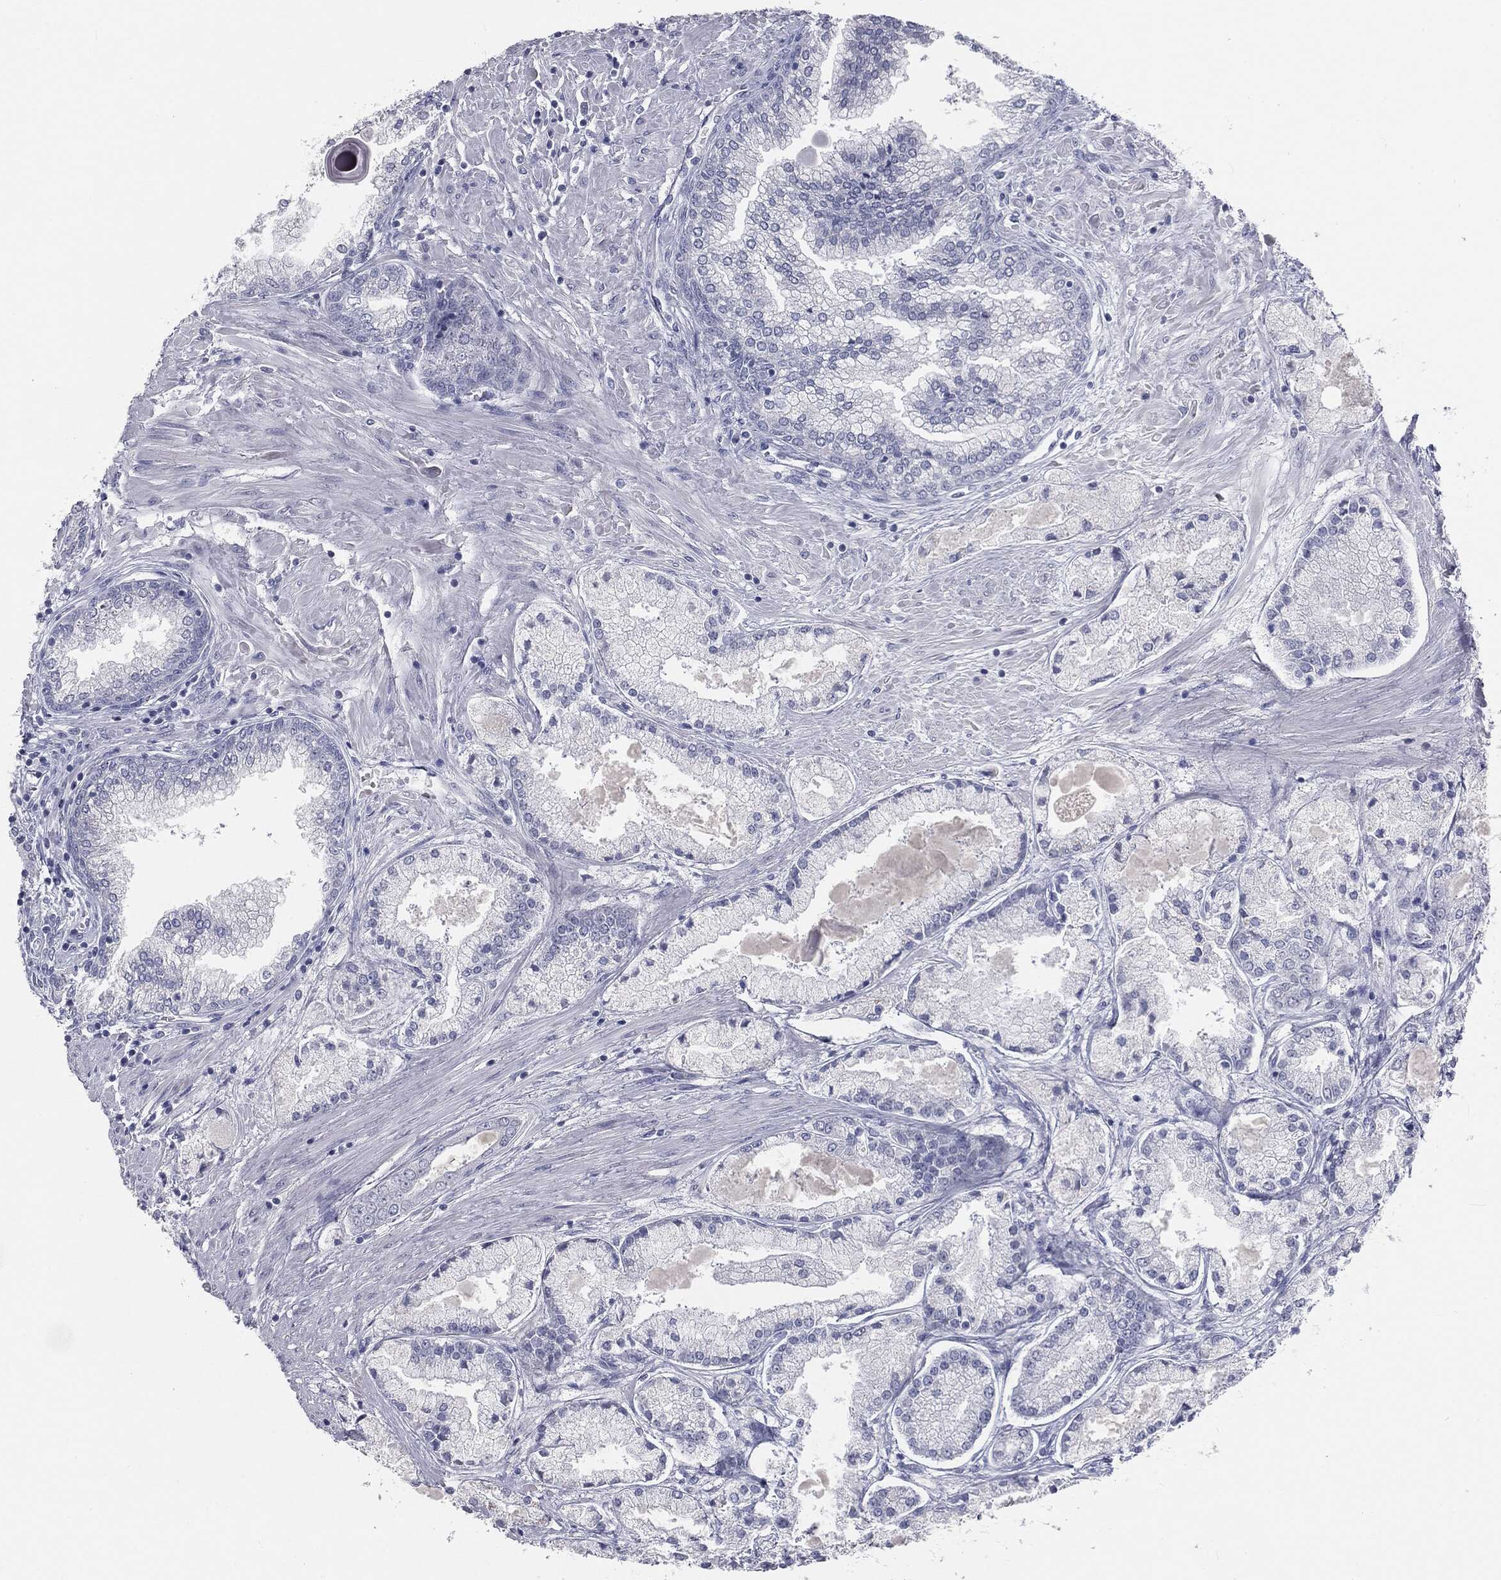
{"staining": {"intensity": "negative", "quantity": "none", "location": "none"}, "tissue": "prostate cancer", "cell_type": "Tumor cells", "image_type": "cancer", "snomed": [{"axis": "morphology", "description": "Adenocarcinoma, High grade"}, {"axis": "topography", "description": "Prostate"}], "caption": "Prostate cancer (adenocarcinoma (high-grade)) was stained to show a protein in brown. There is no significant positivity in tumor cells.", "gene": "PRAME", "patient": {"sex": "male", "age": 67}}